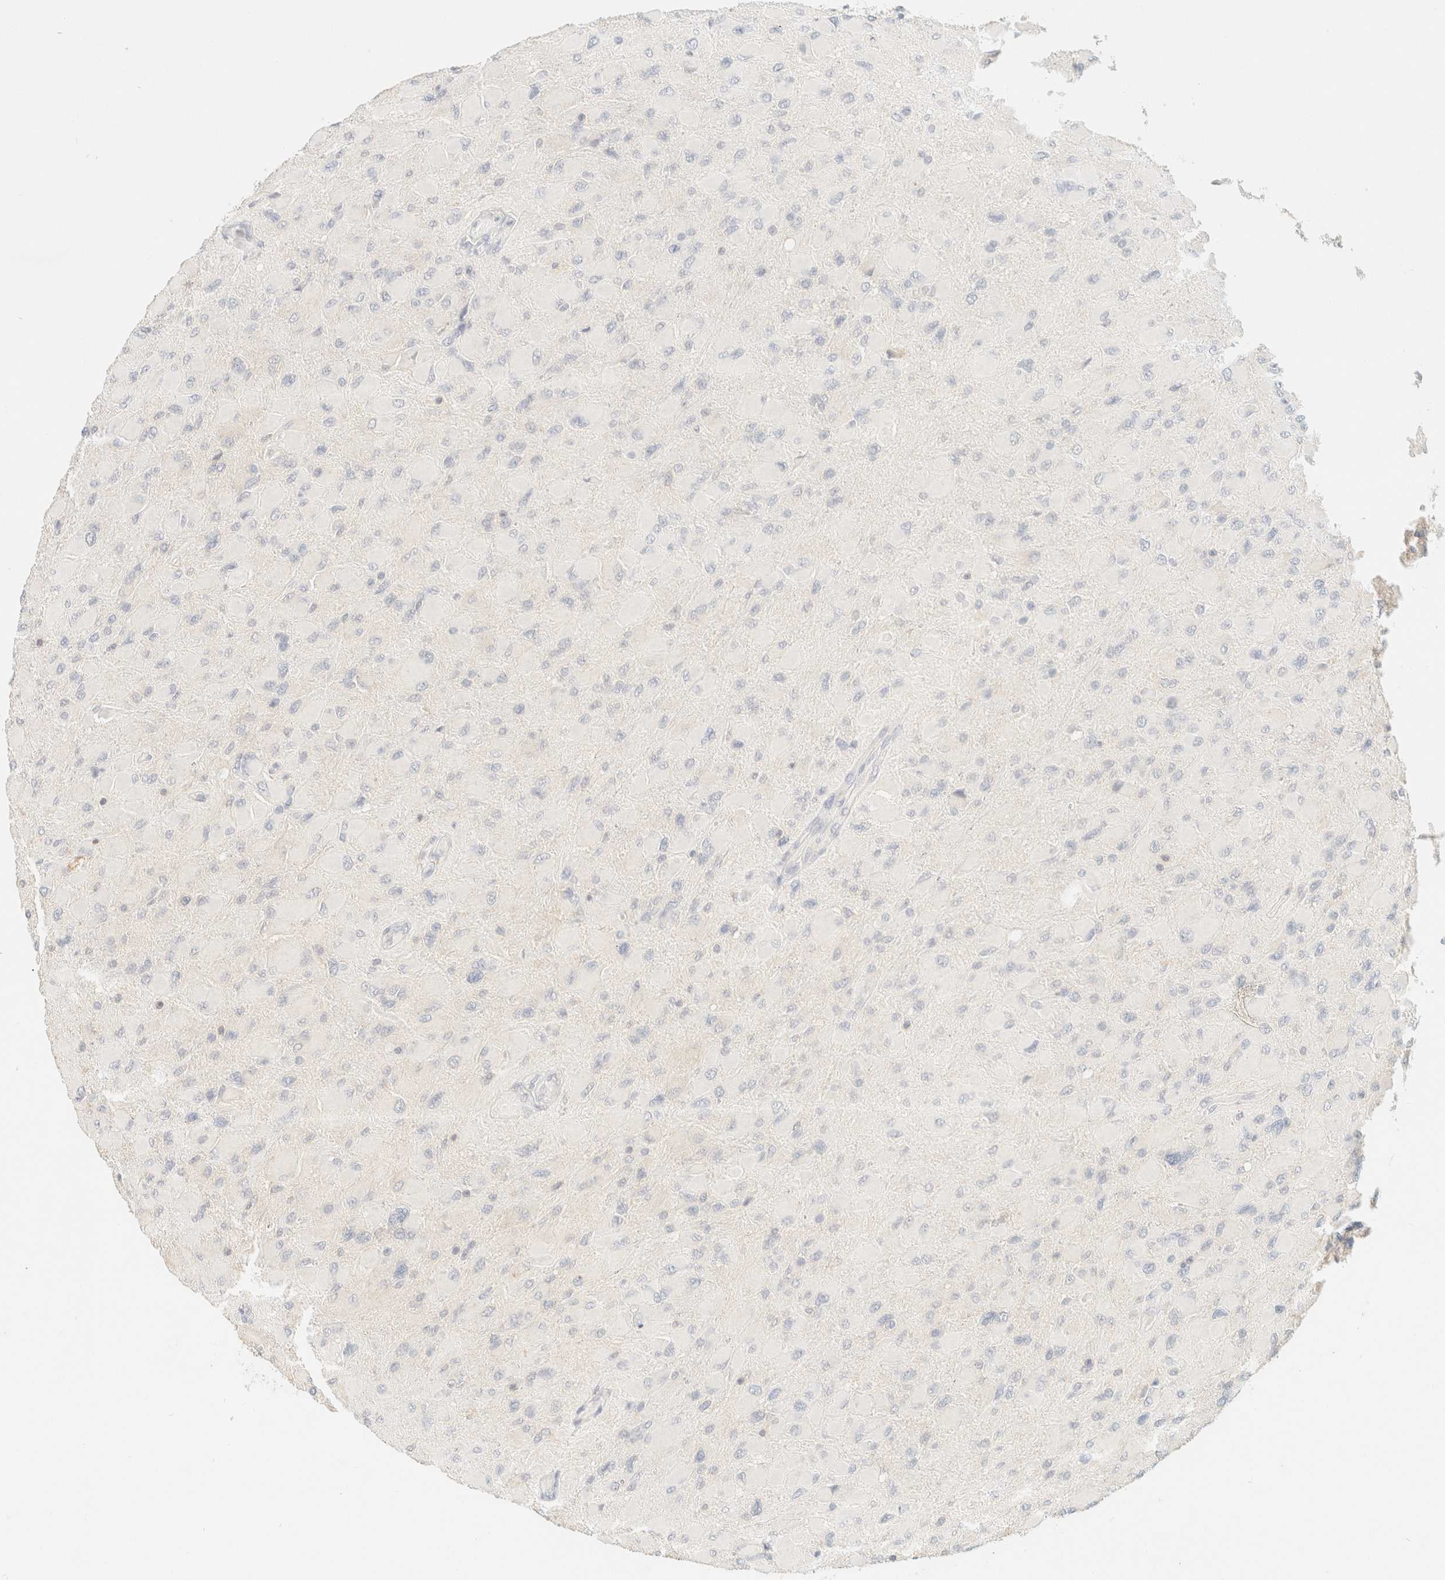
{"staining": {"intensity": "negative", "quantity": "none", "location": "none"}, "tissue": "glioma", "cell_type": "Tumor cells", "image_type": "cancer", "snomed": [{"axis": "morphology", "description": "Glioma, malignant, High grade"}, {"axis": "topography", "description": "Cerebral cortex"}], "caption": "Histopathology image shows no protein positivity in tumor cells of glioma tissue.", "gene": "TIMD4", "patient": {"sex": "female", "age": 36}}